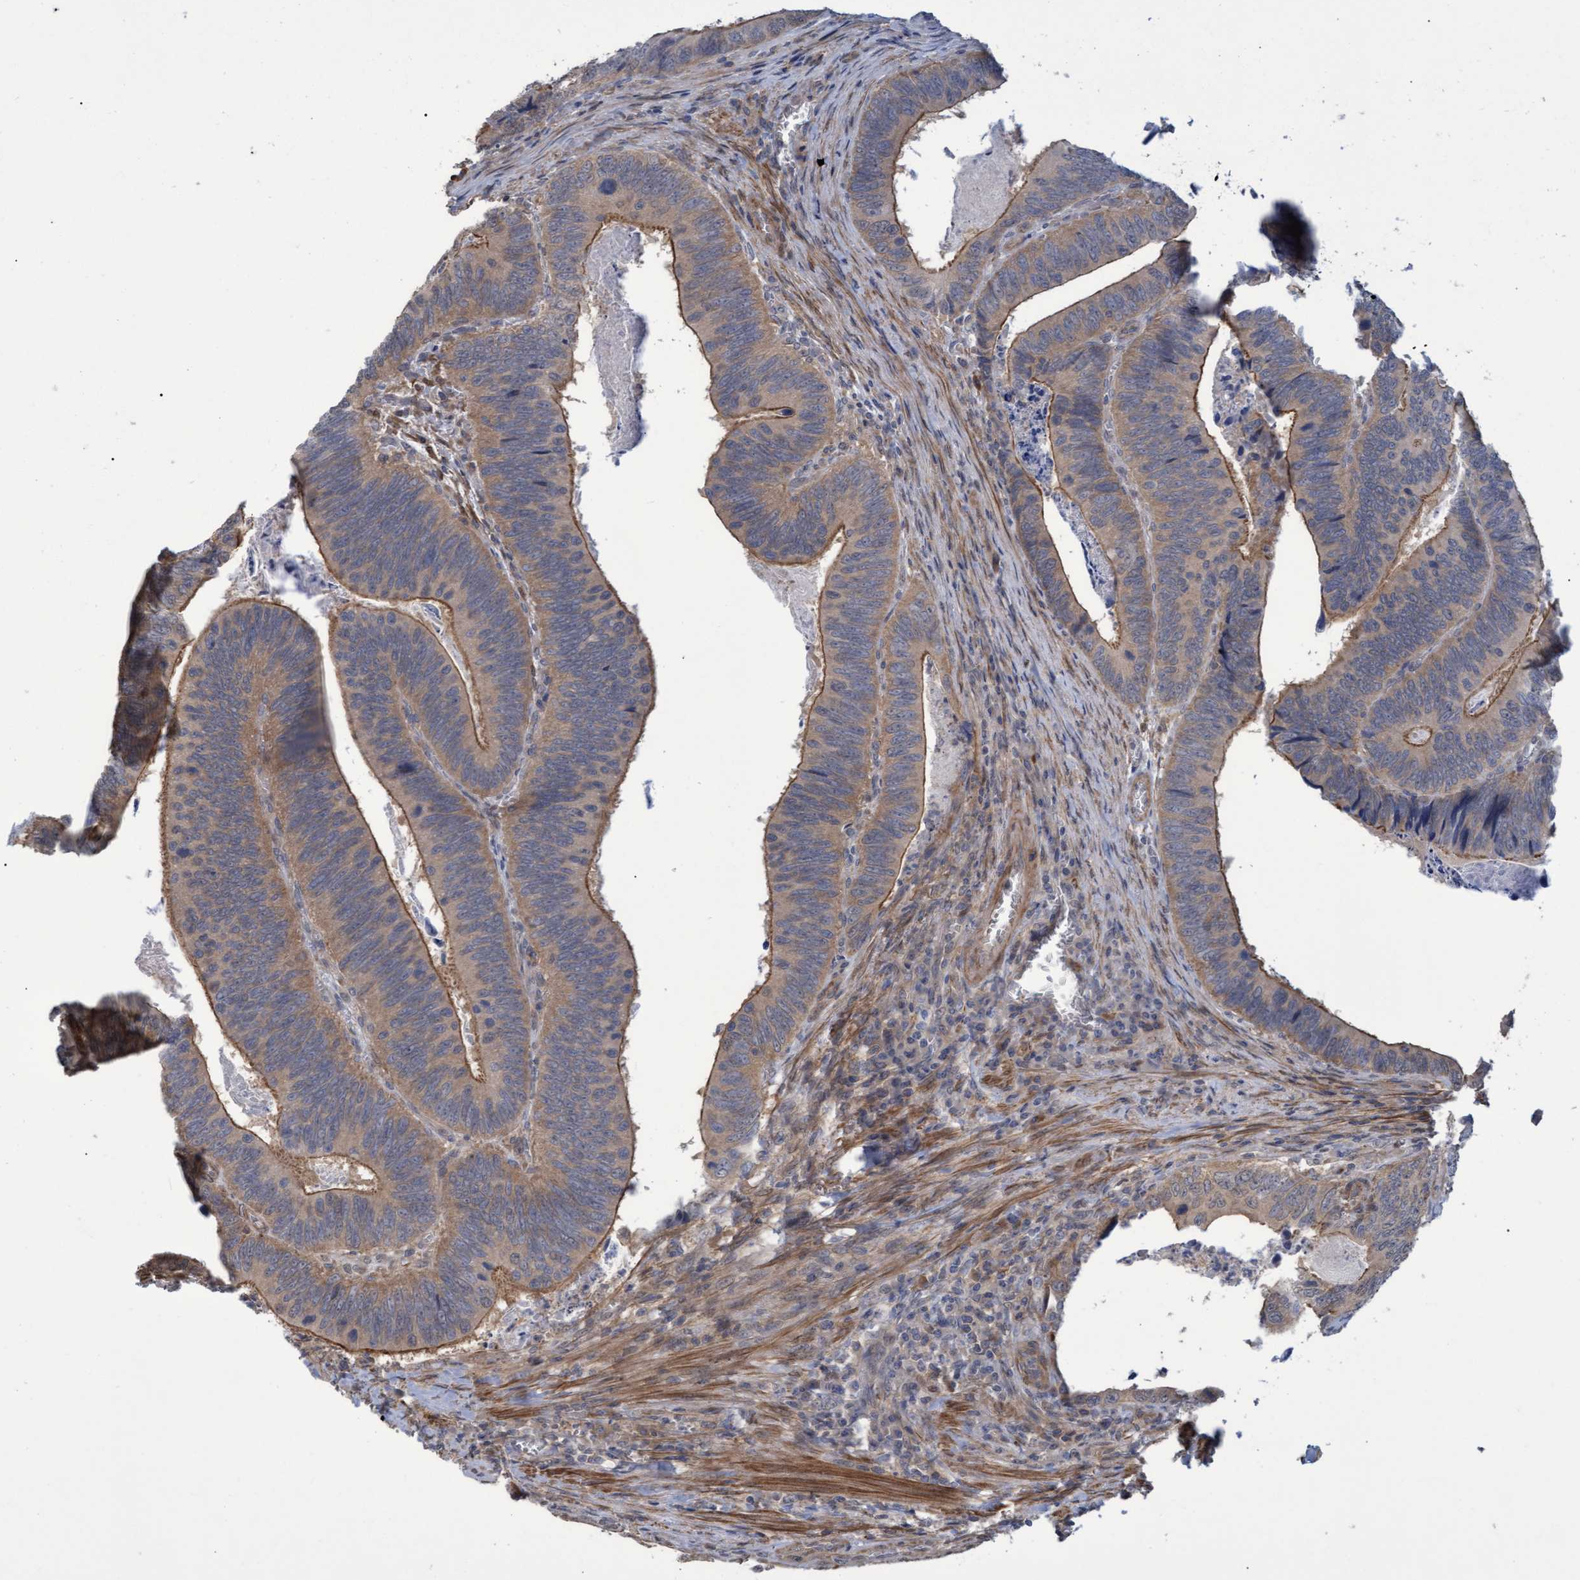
{"staining": {"intensity": "moderate", "quantity": ">75%", "location": "cytoplasmic/membranous"}, "tissue": "colorectal cancer", "cell_type": "Tumor cells", "image_type": "cancer", "snomed": [{"axis": "morphology", "description": "Inflammation, NOS"}, {"axis": "morphology", "description": "Adenocarcinoma, NOS"}, {"axis": "topography", "description": "Colon"}], "caption": "Immunohistochemistry micrograph of neoplastic tissue: human colorectal cancer stained using immunohistochemistry (IHC) exhibits medium levels of moderate protein expression localized specifically in the cytoplasmic/membranous of tumor cells, appearing as a cytoplasmic/membranous brown color.", "gene": "NAA15", "patient": {"sex": "male", "age": 72}}